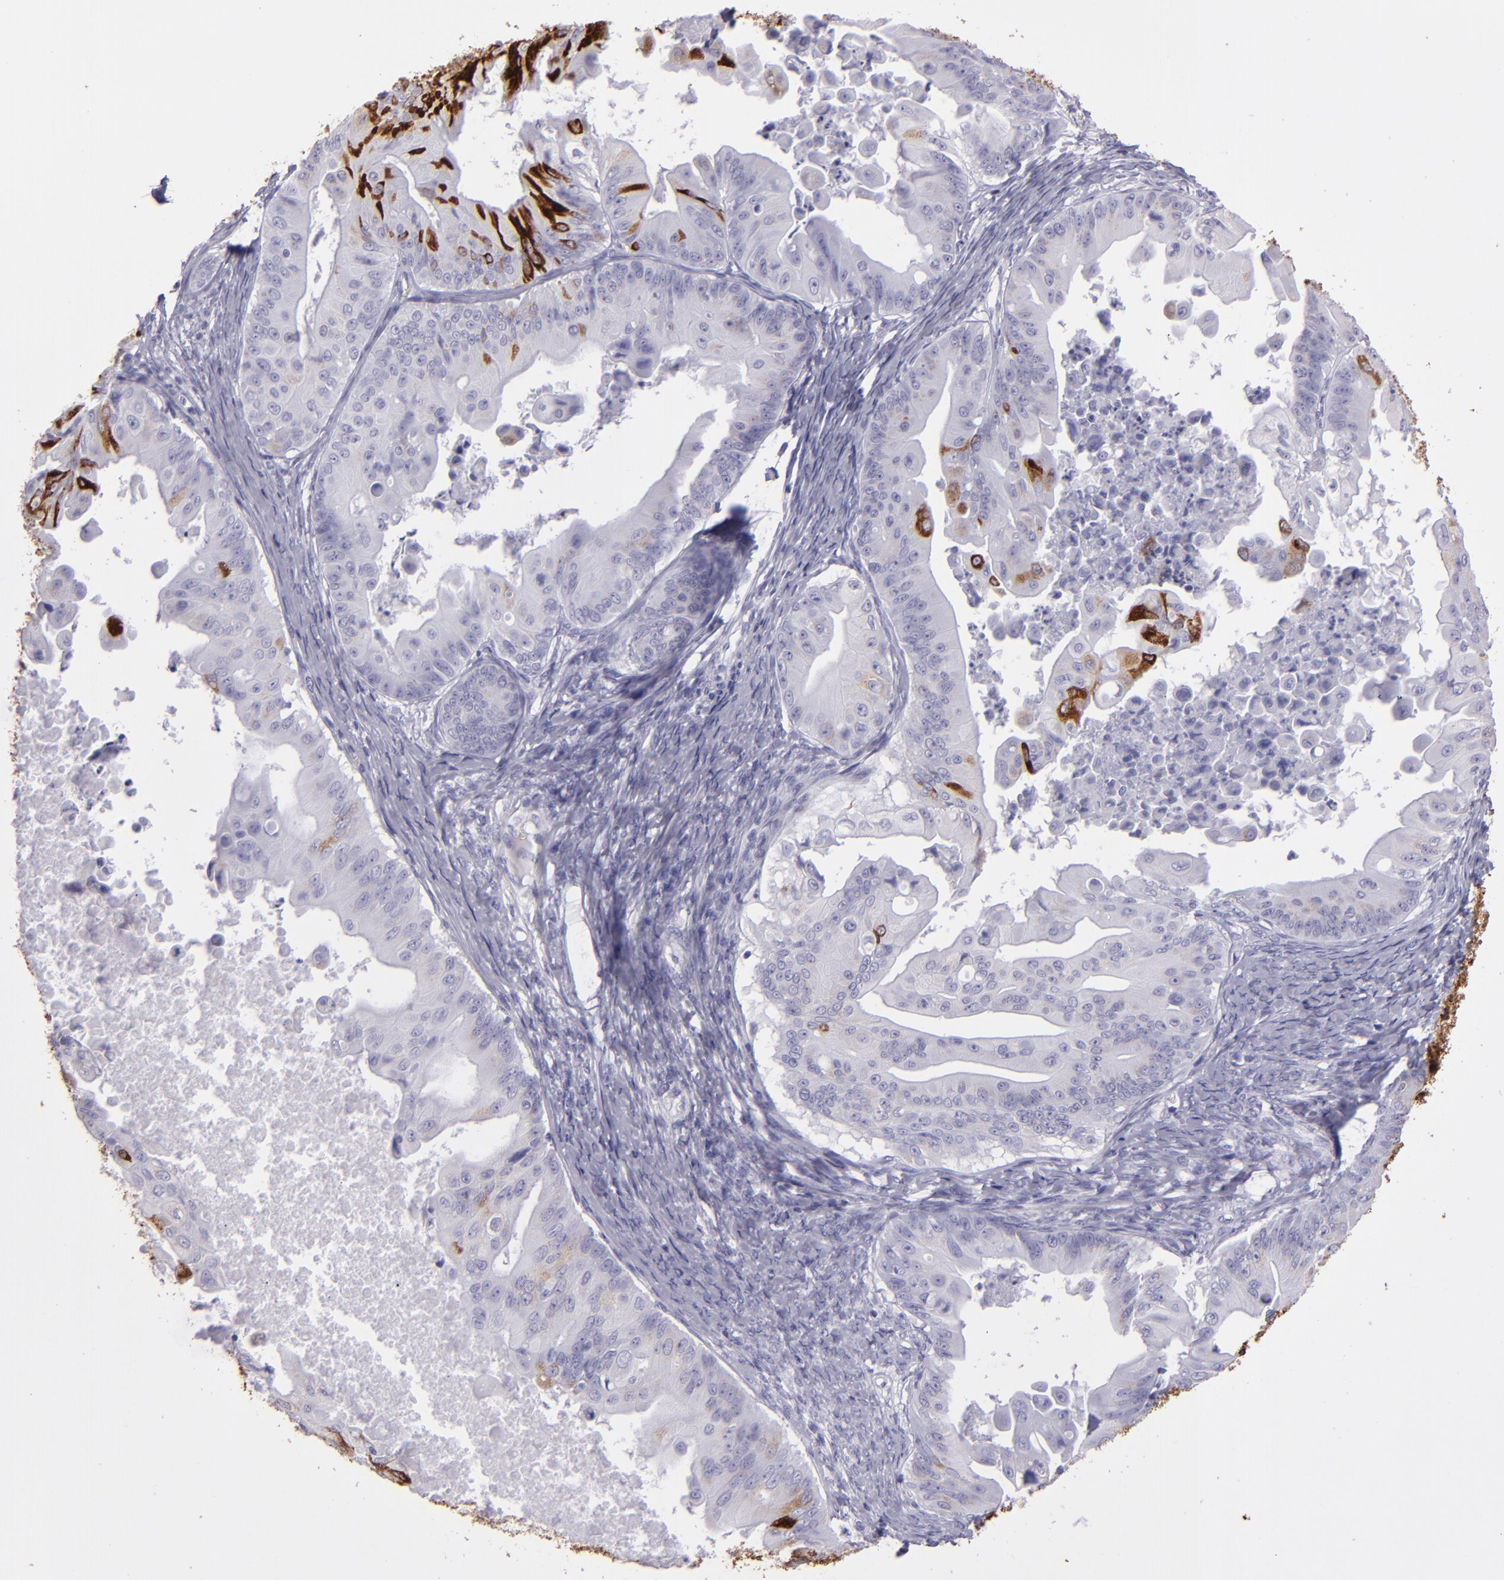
{"staining": {"intensity": "strong", "quantity": "<25%", "location": "cytoplasmic/membranous,nuclear"}, "tissue": "ovarian cancer", "cell_type": "Tumor cells", "image_type": "cancer", "snomed": [{"axis": "morphology", "description": "Cystadenocarcinoma, mucinous, NOS"}, {"axis": "topography", "description": "Ovary"}], "caption": "Ovarian mucinous cystadenocarcinoma was stained to show a protein in brown. There is medium levels of strong cytoplasmic/membranous and nuclear staining in about <25% of tumor cells. (DAB (3,3'-diaminobenzidine) IHC with brightfield microscopy, high magnification).", "gene": "MUC5AC", "patient": {"sex": "female", "age": 37}}